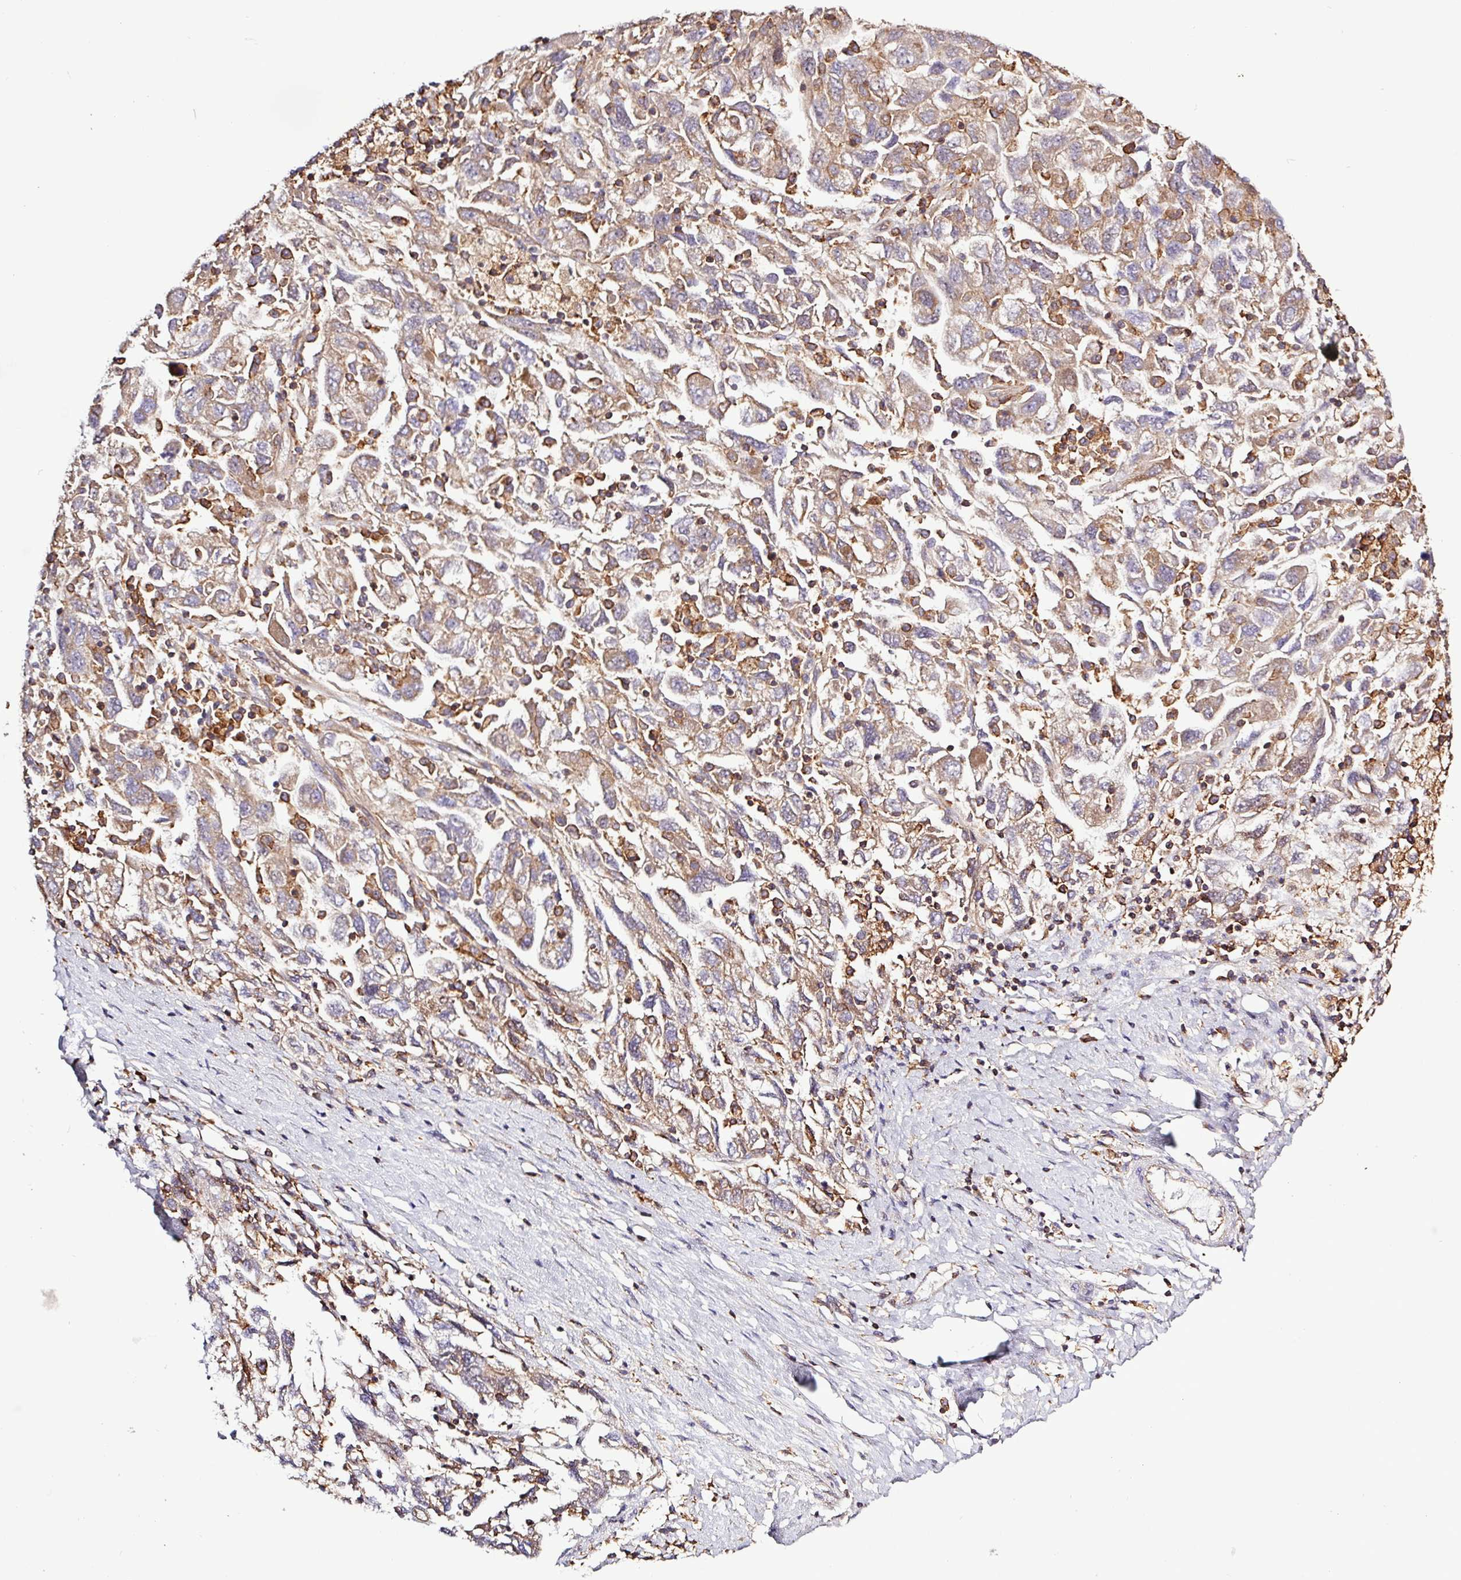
{"staining": {"intensity": "moderate", "quantity": ">75%", "location": "cytoplasmic/membranous"}, "tissue": "ovarian cancer", "cell_type": "Tumor cells", "image_type": "cancer", "snomed": [{"axis": "morphology", "description": "Carcinoma, NOS"}, {"axis": "morphology", "description": "Cystadenocarcinoma, serous, NOS"}, {"axis": "topography", "description": "Ovary"}], "caption": "Immunohistochemistry (IHC) (DAB) staining of ovarian cancer demonstrates moderate cytoplasmic/membranous protein positivity in approximately >75% of tumor cells.", "gene": "ACTR3", "patient": {"sex": "female", "age": 69}}